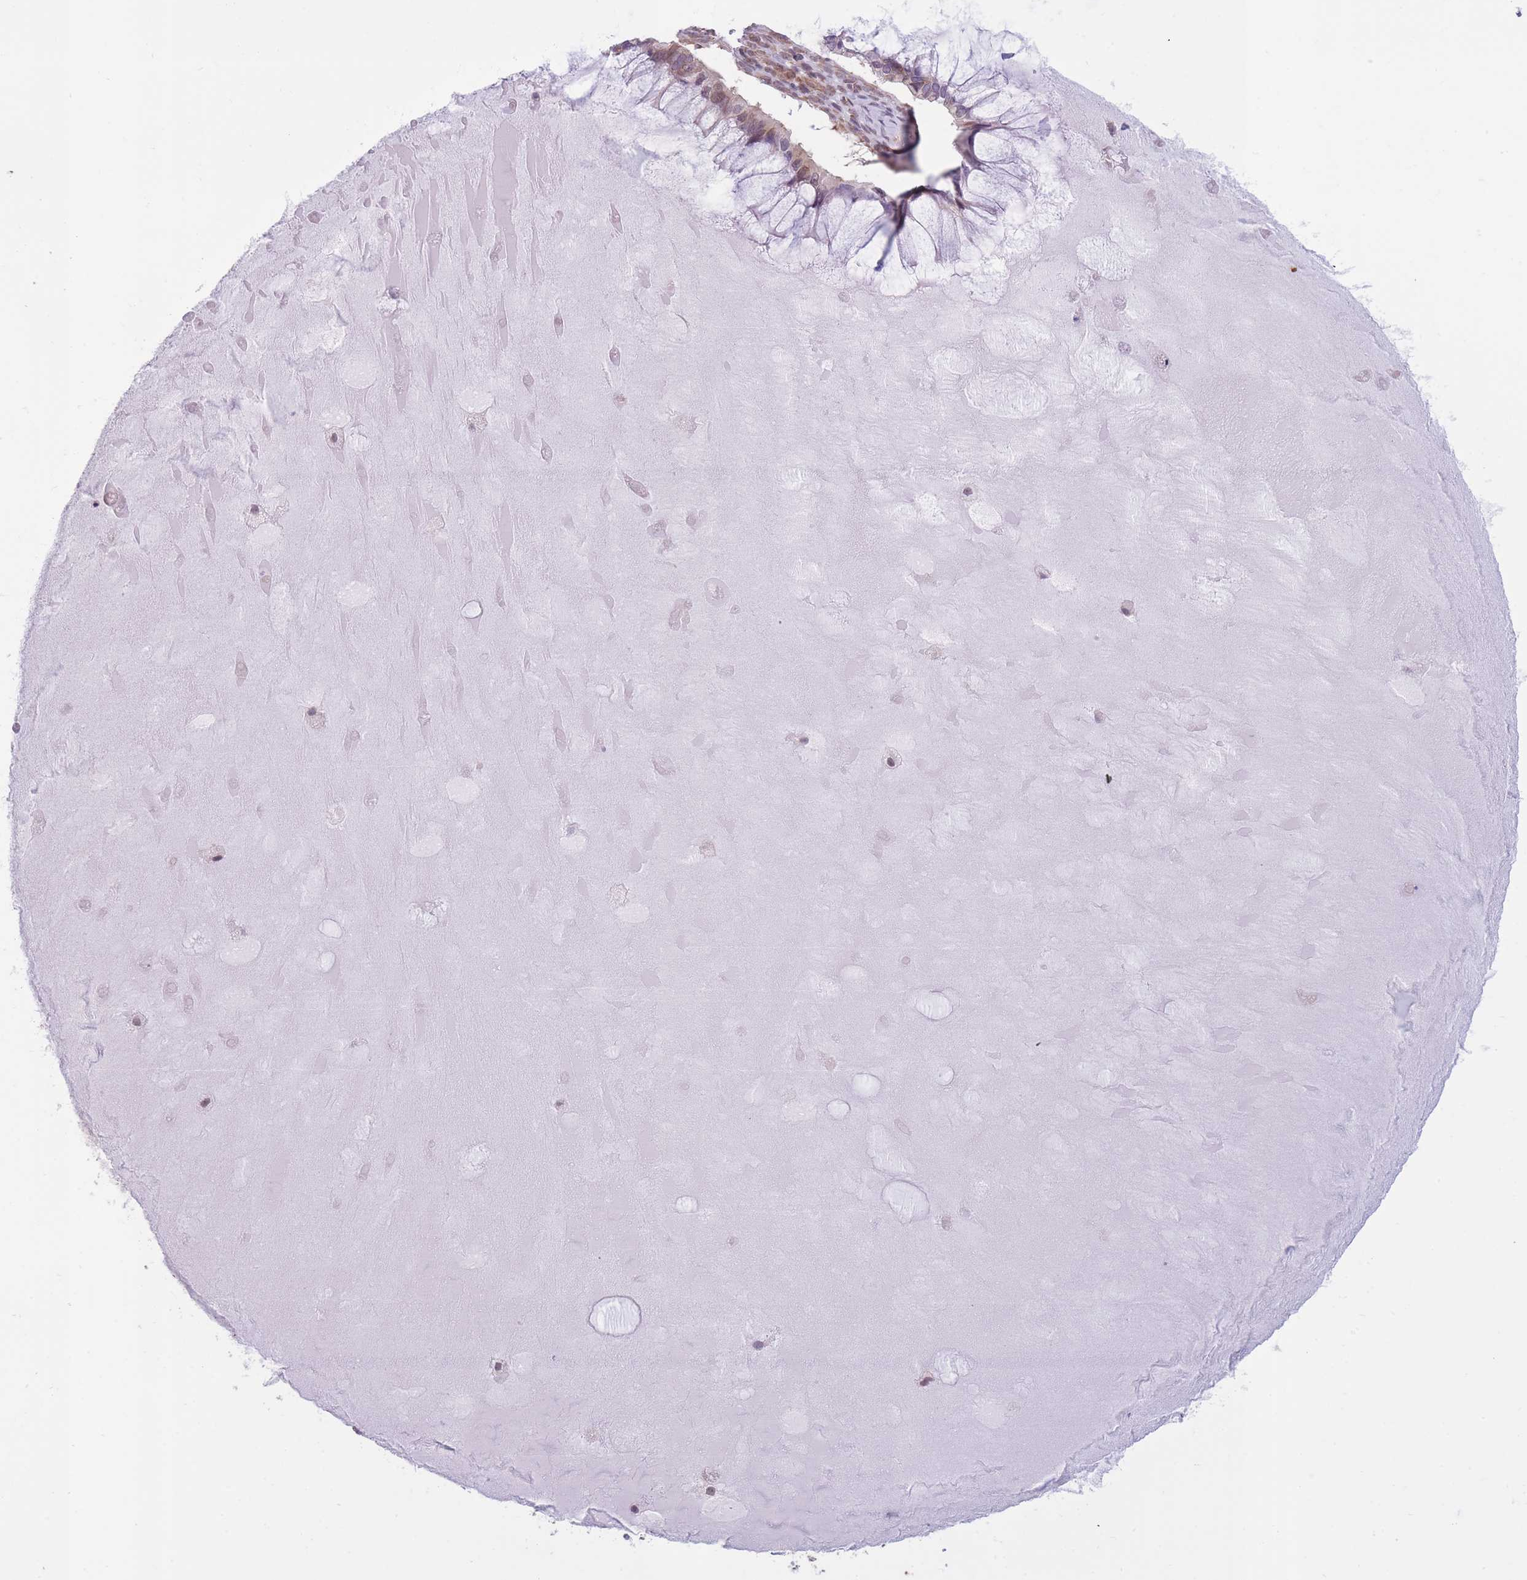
{"staining": {"intensity": "moderate", "quantity": "25%-75%", "location": "cytoplasmic/membranous"}, "tissue": "ovarian cancer", "cell_type": "Tumor cells", "image_type": "cancer", "snomed": [{"axis": "morphology", "description": "Cystadenocarcinoma, mucinous, NOS"}, {"axis": "topography", "description": "Ovary"}], "caption": "Ovarian mucinous cystadenocarcinoma stained with a protein marker demonstrates moderate staining in tumor cells.", "gene": "TMEM121", "patient": {"sex": "female", "age": 61}}